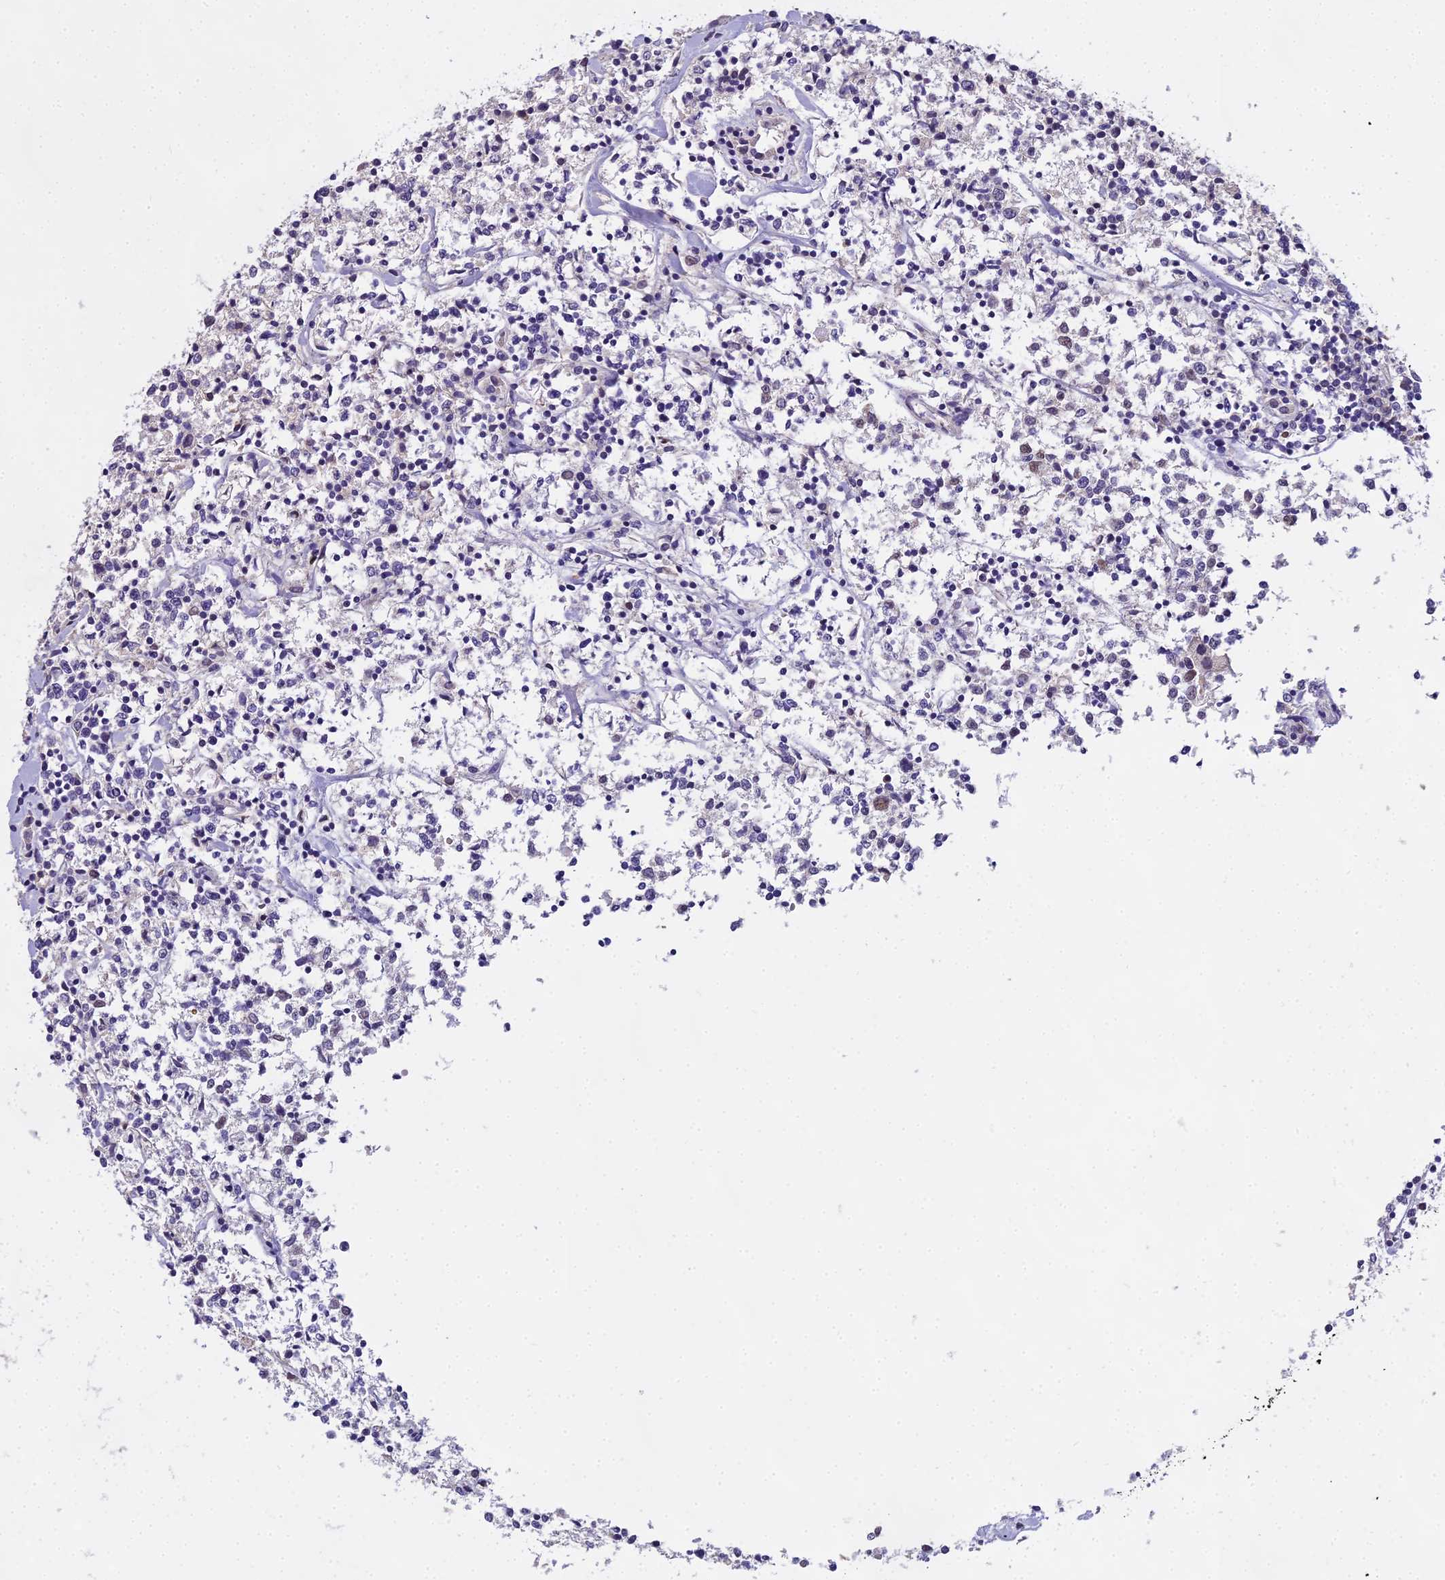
{"staining": {"intensity": "negative", "quantity": "none", "location": "none"}, "tissue": "lymphoma", "cell_type": "Tumor cells", "image_type": "cancer", "snomed": [{"axis": "morphology", "description": "Malignant lymphoma, non-Hodgkin's type, Low grade"}, {"axis": "topography", "description": "Small intestine"}], "caption": "Immunohistochemistry (IHC) micrograph of neoplastic tissue: lymphoma stained with DAB (3,3'-diaminobenzidine) shows no significant protein positivity in tumor cells.", "gene": "MAT2A", "patient": {"sex": "female", "age": 59}}